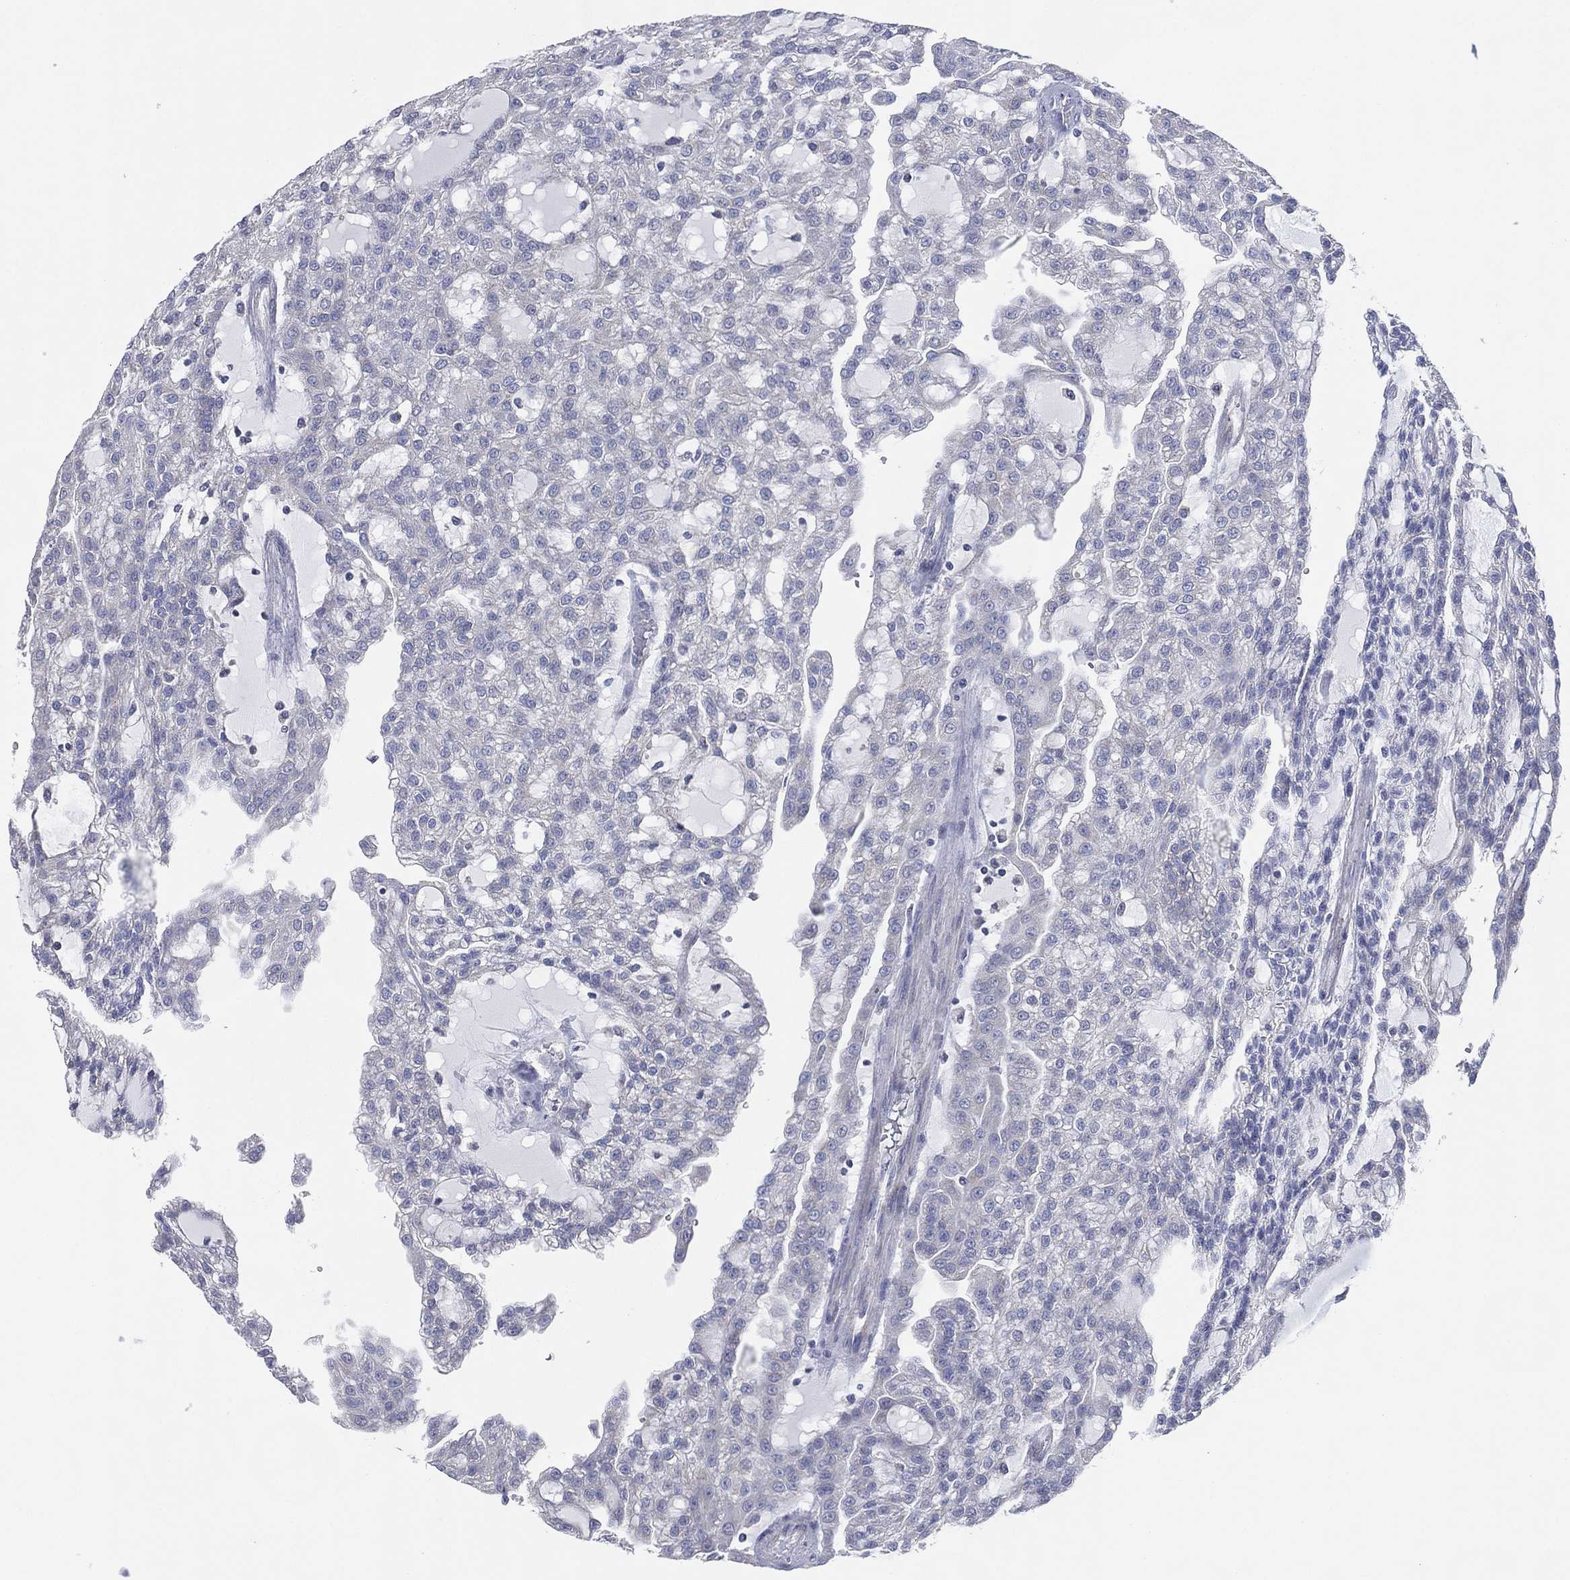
{"staining": {"intensity": "negative", "quantity": "none", "location": "none"}, "tissue": "renal cancer", "cell_type": "Tumor cells", "image_type": "cancer", "snomed": [{"axis": "morphology", "description": "Adenocarcinoma, NOS"}, {"axis": "topography", "description": "Kidney"}], "caption": "The immunohistochemistry image has no significant positivity in tumor cells of renal adenocarcinoma tissue.", "gene": "ATP8A2", "patient": {"sex": "male", "age": 63}}